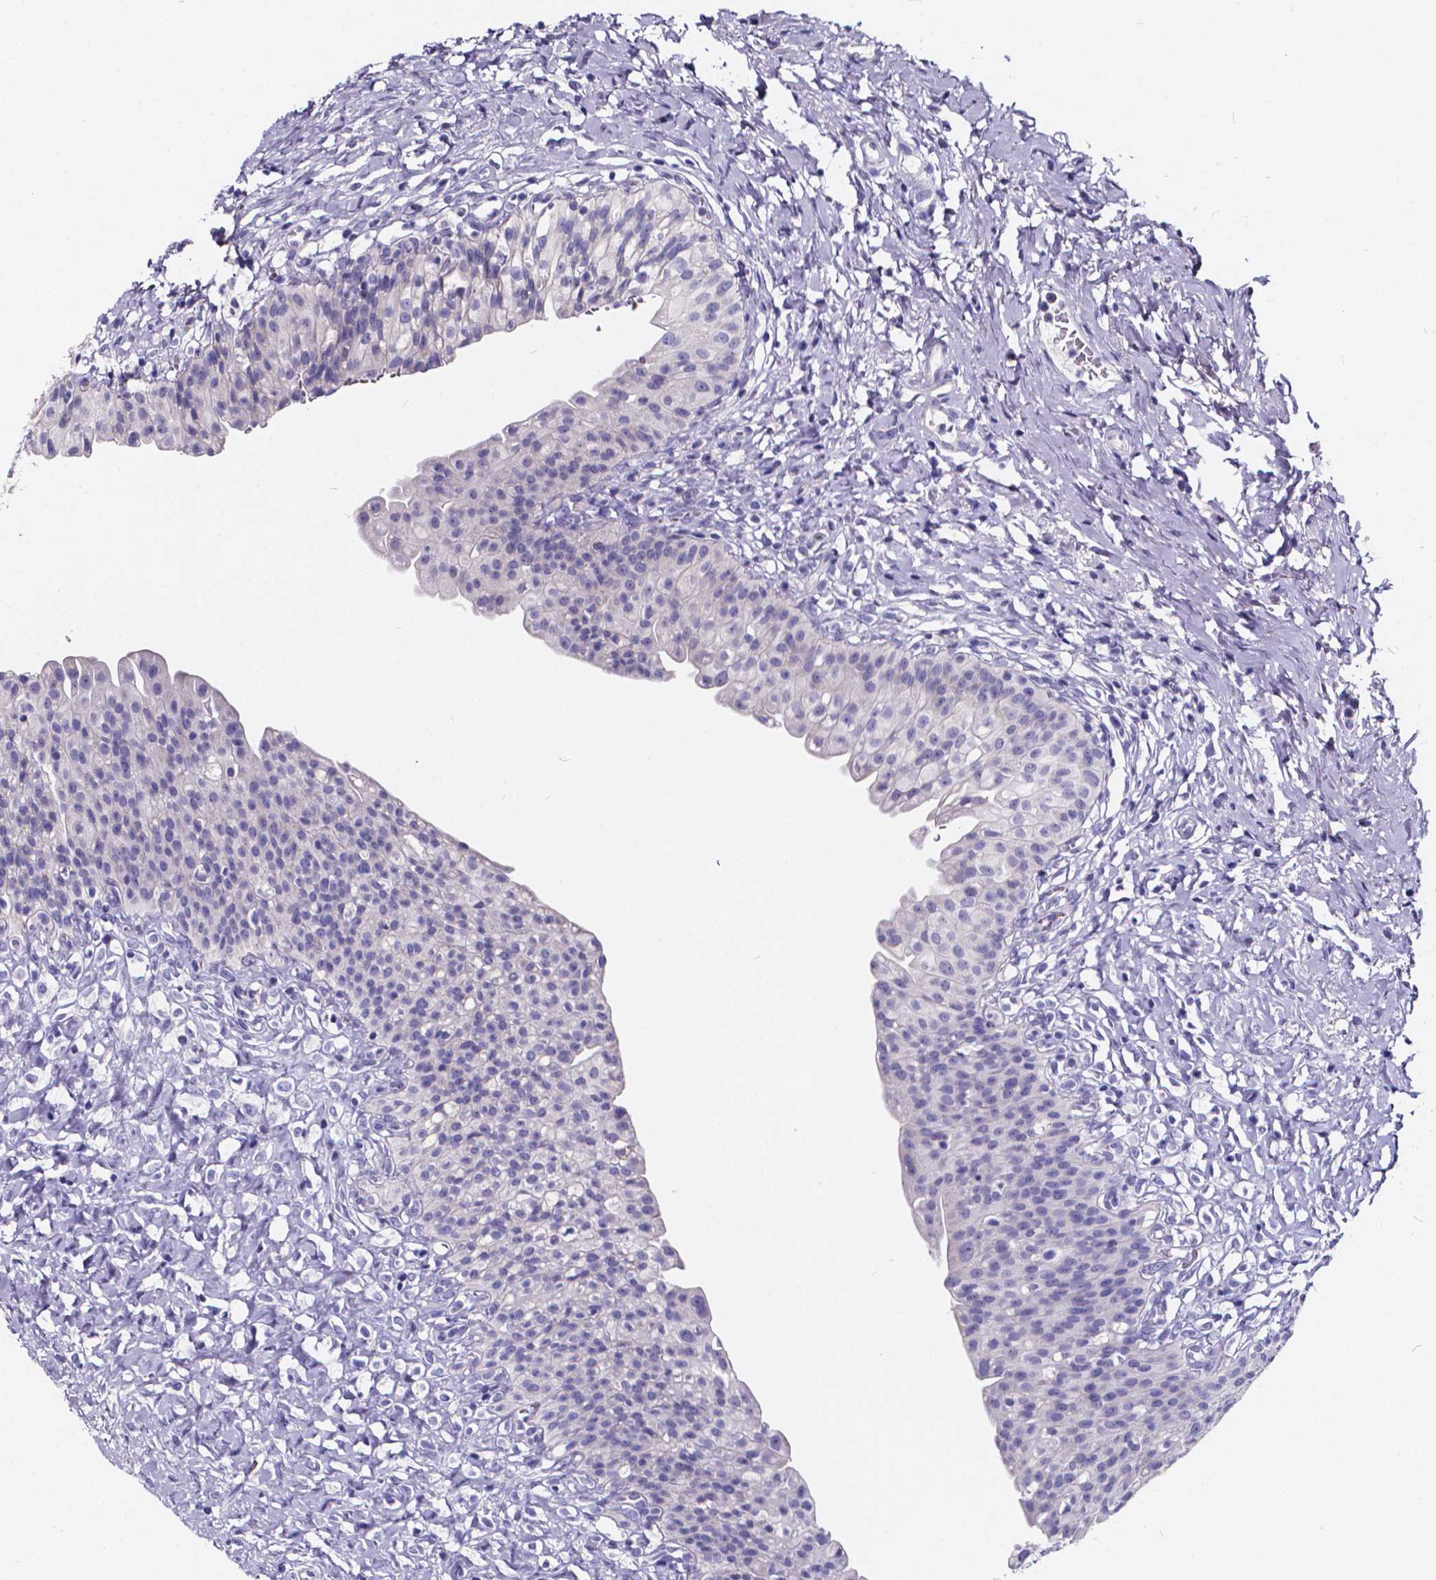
{"staining": {"intensity": "negative", "quantity": "none", "location": "none"}, "tissue": "urinary bladder", "cell_type": "Urothelial cells", "image_type": "normal", "snomed": [{"axis": "morphology", "description": "Normal tissue, NOS"}, {"axis": "topography", "description": "Urinary bladder"}], "caption": "Immunohistochemistry (IHC) of benign human urinary bladder shows no expression in urothelial cells. (Stains: DAB immunohistochemistry with hematoxylin counter stain, Microscopy: brightfield microscopy at high magnification).", "gene": "SPEF2", "patient": {"sex": "male", "age": 76}}